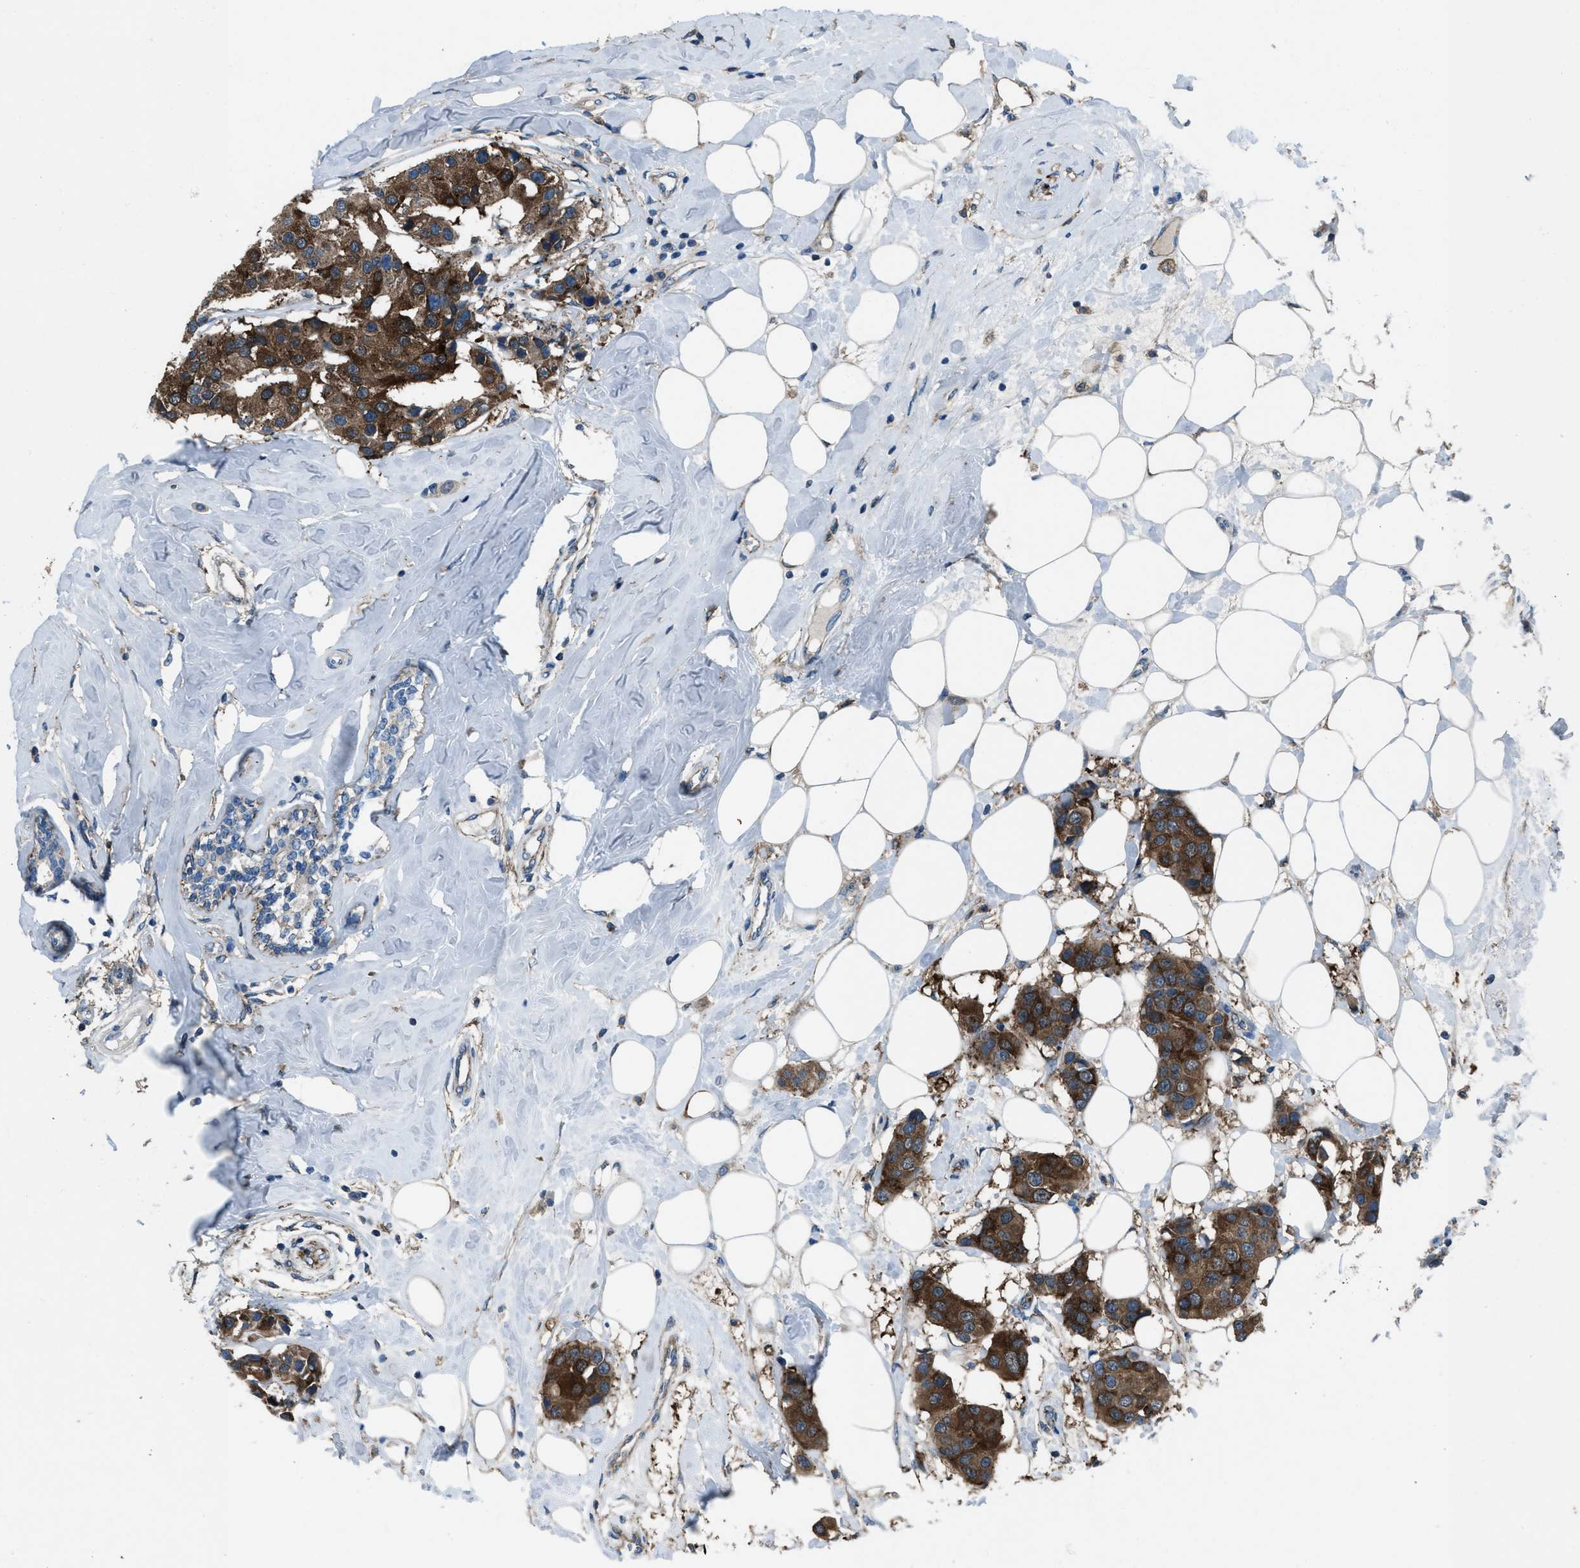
{"staining": {"intensity": "strong", "quantity": ">75%", "location": "cytoplasmic/membranous"}, "tissue": "breast cancer", "cell_type": "Tumor cells", "image_type": "cancer", "snomed": [{"axis": "morphology", "description": "Normal tissue, NOS"}, {"axis": "morphology", "description": "Duct carcinoma"}, {"axis": "topography", "description": "Breast"}], "caption": "DAB immunohistochemical staining of breast cancer displays strong cytoplasmic/membranous protein staining in approximately >75% of tumor cells.", "gene": "SVIL", "patient": {"sex": "female", "age": 39}}